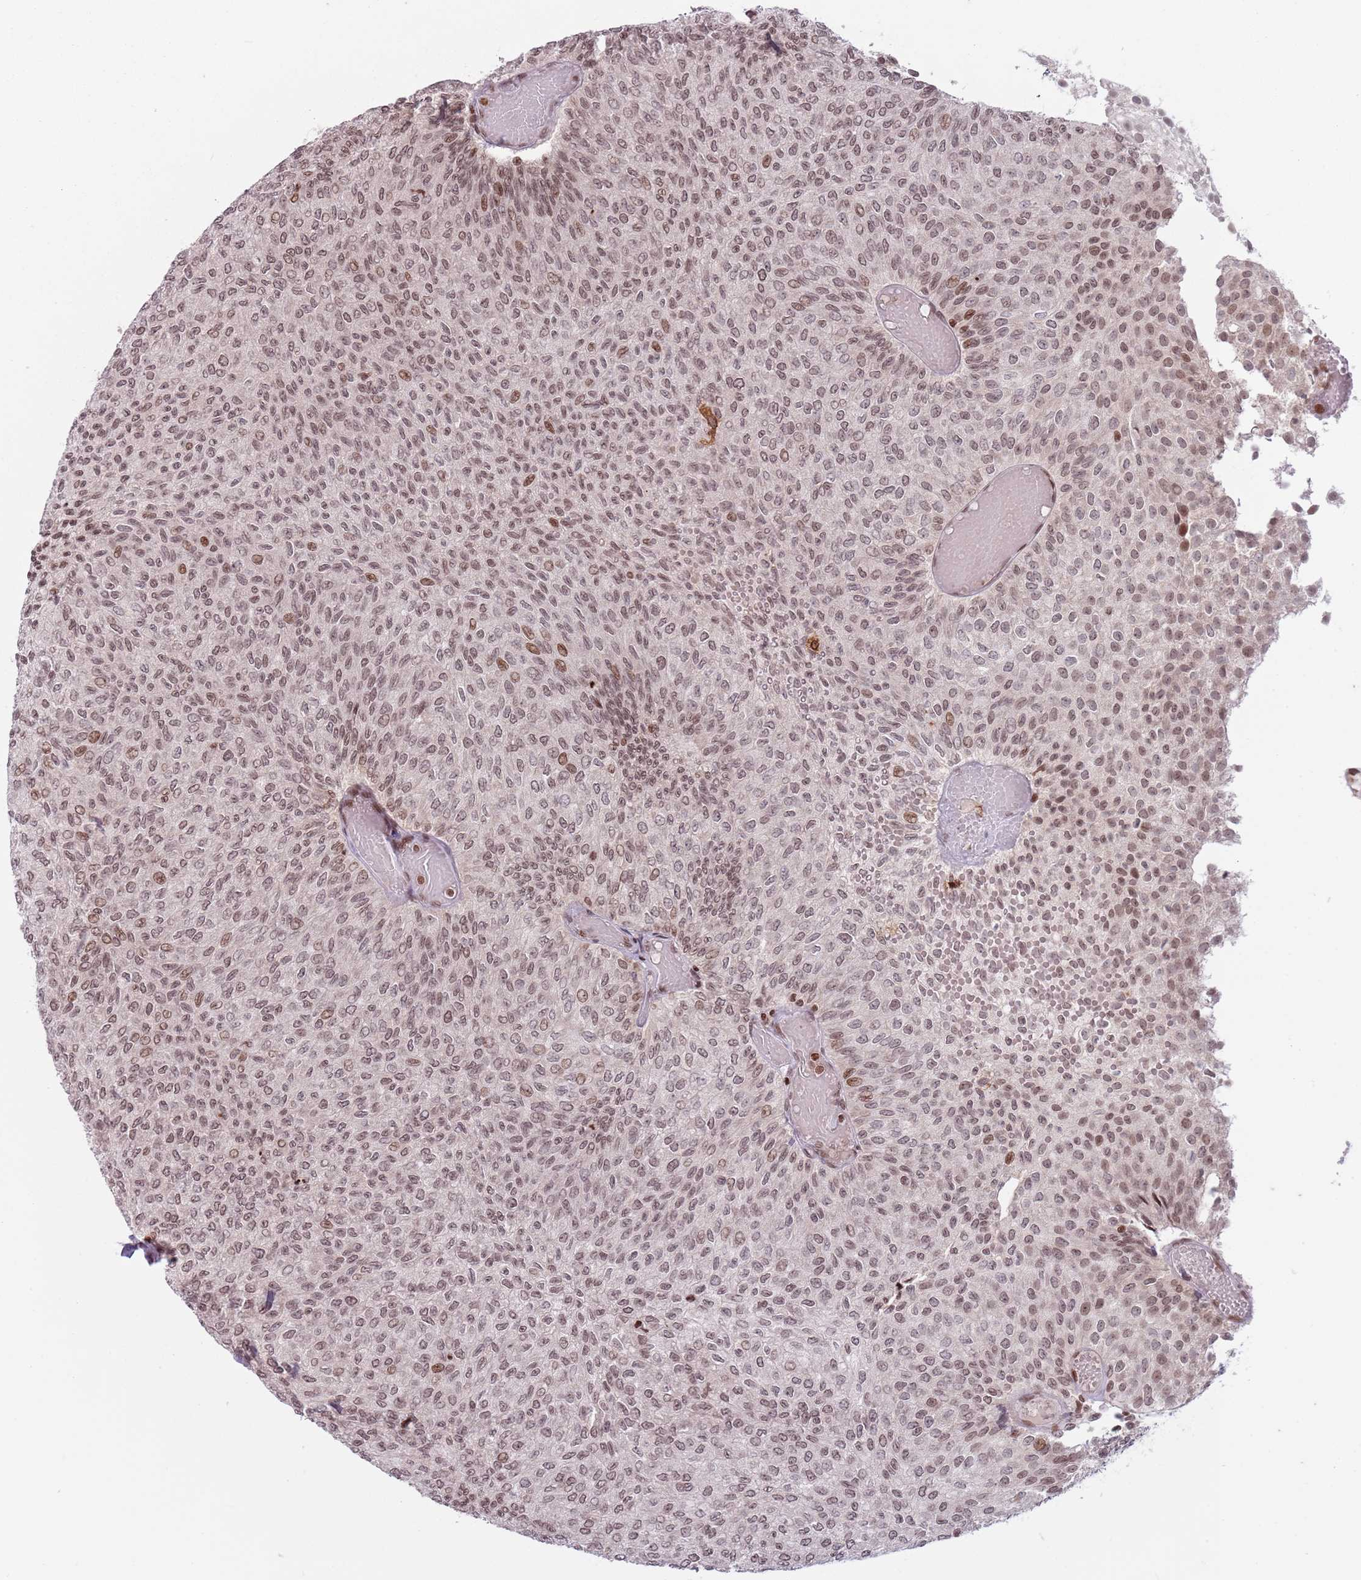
{"staining": {"intensity": "moderate", "quantity": ">75%", "location": "nuclear"}, "tissue": "urothelial cancer", "cell_type": "Tumor cells", "image_type": "cancer", "snomed": [{"axis": "morphology", "description": "Urothelial carcinoma, Low grade"}, {"axis": "topography", "description": "Urinary bladder"}], "caption": "Tumor cells show moderate nuclear positivity in about >75% of cells in urothelial cancer. (DAB (3,3'-diaminobenzidine) = brown stain, brightfield microscopy at high magnification).", "gene": "SH3RF3", "patient": {"sex": "male", "age": 78}}